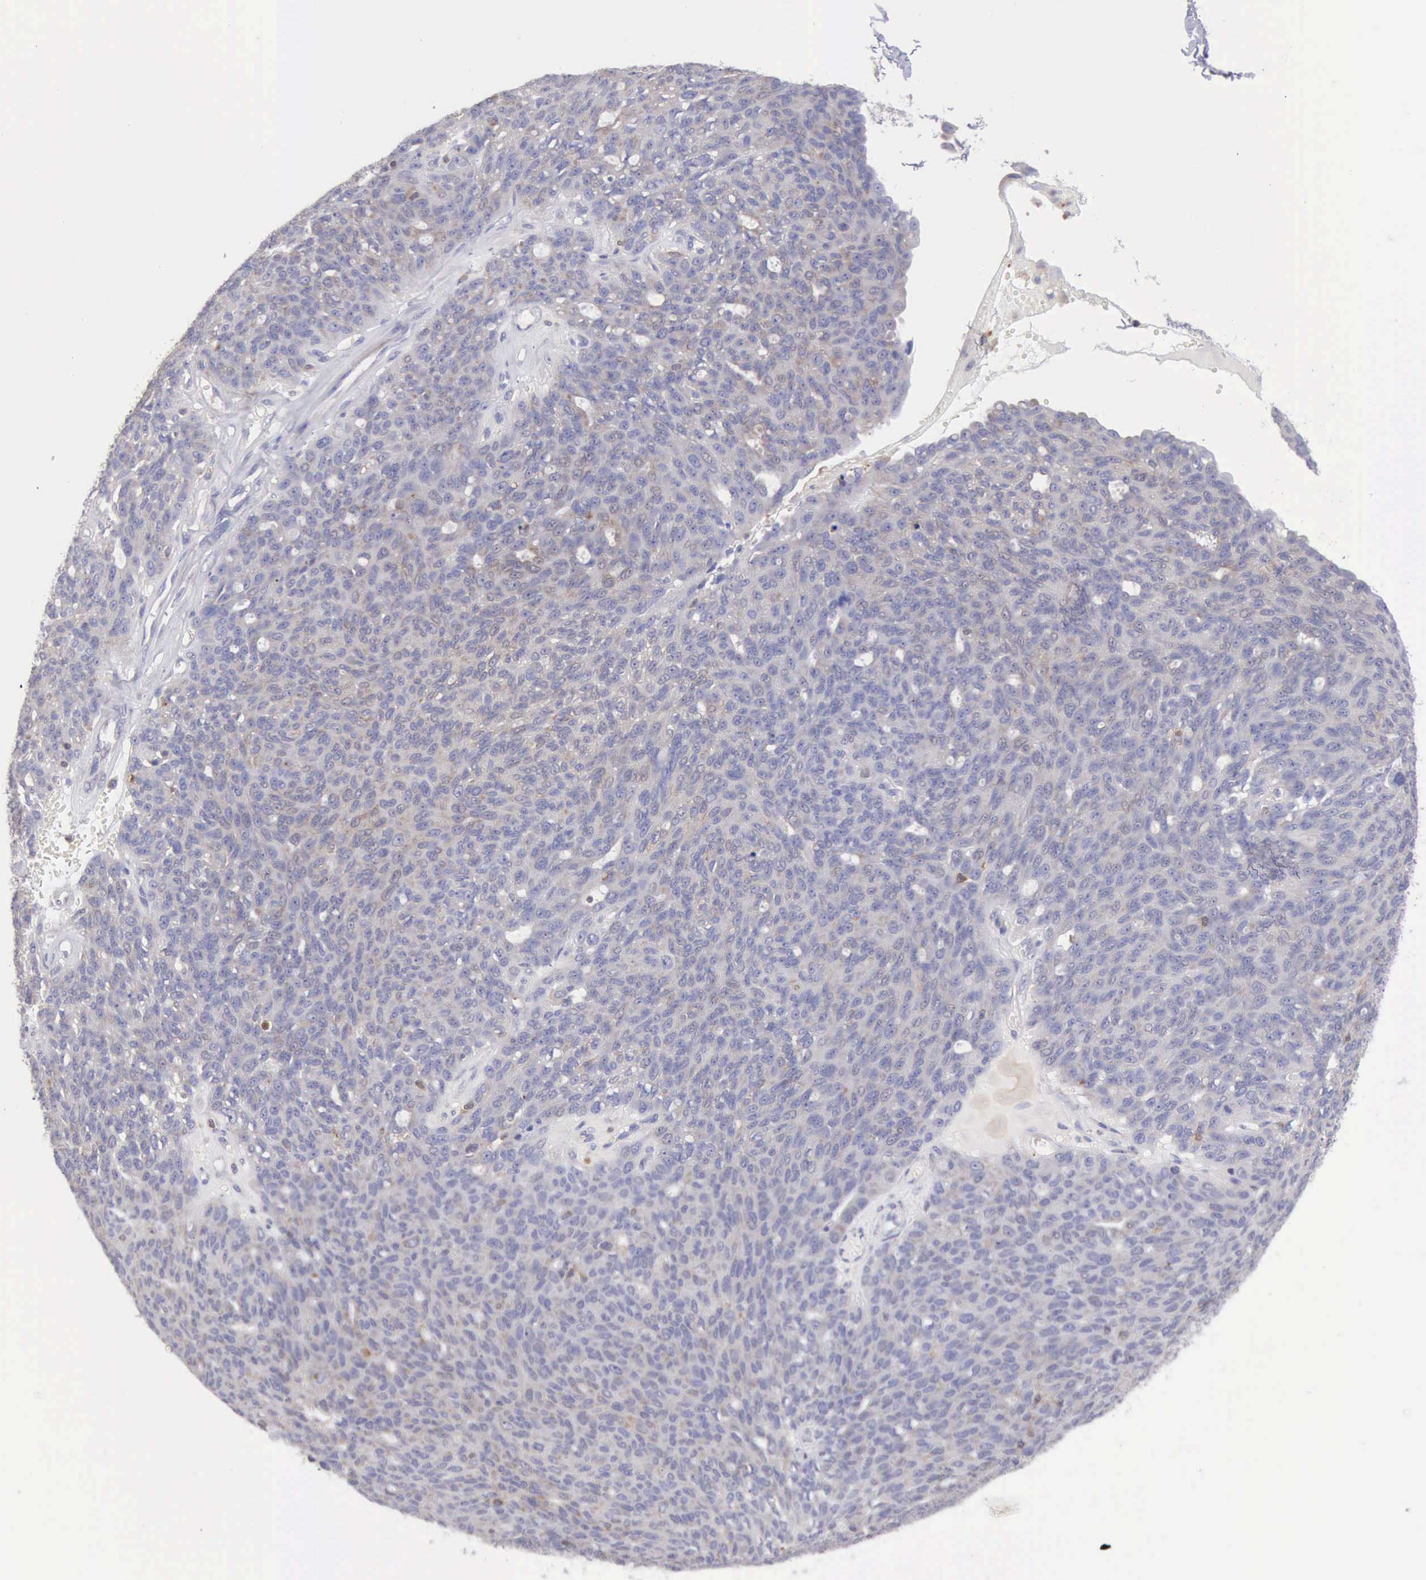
{"staining": {"intensity": "negative", "quantity": "none", "location": "none"}, "tissue": "ovarian cancer", "cell_type": "Tumor cells", "image_type": "cancer", "snomed": [{"axis": "morphology", "description": "Carcinoma, endometroid"}, {"axis": "topography", "description": "Ovary"}], "caption": "Ovarian cancer stained for a protein using IHC demonstrates no positivity tumor cells.", "gene": "SASH3", "patient": {"sex": "female", "age": 60}}